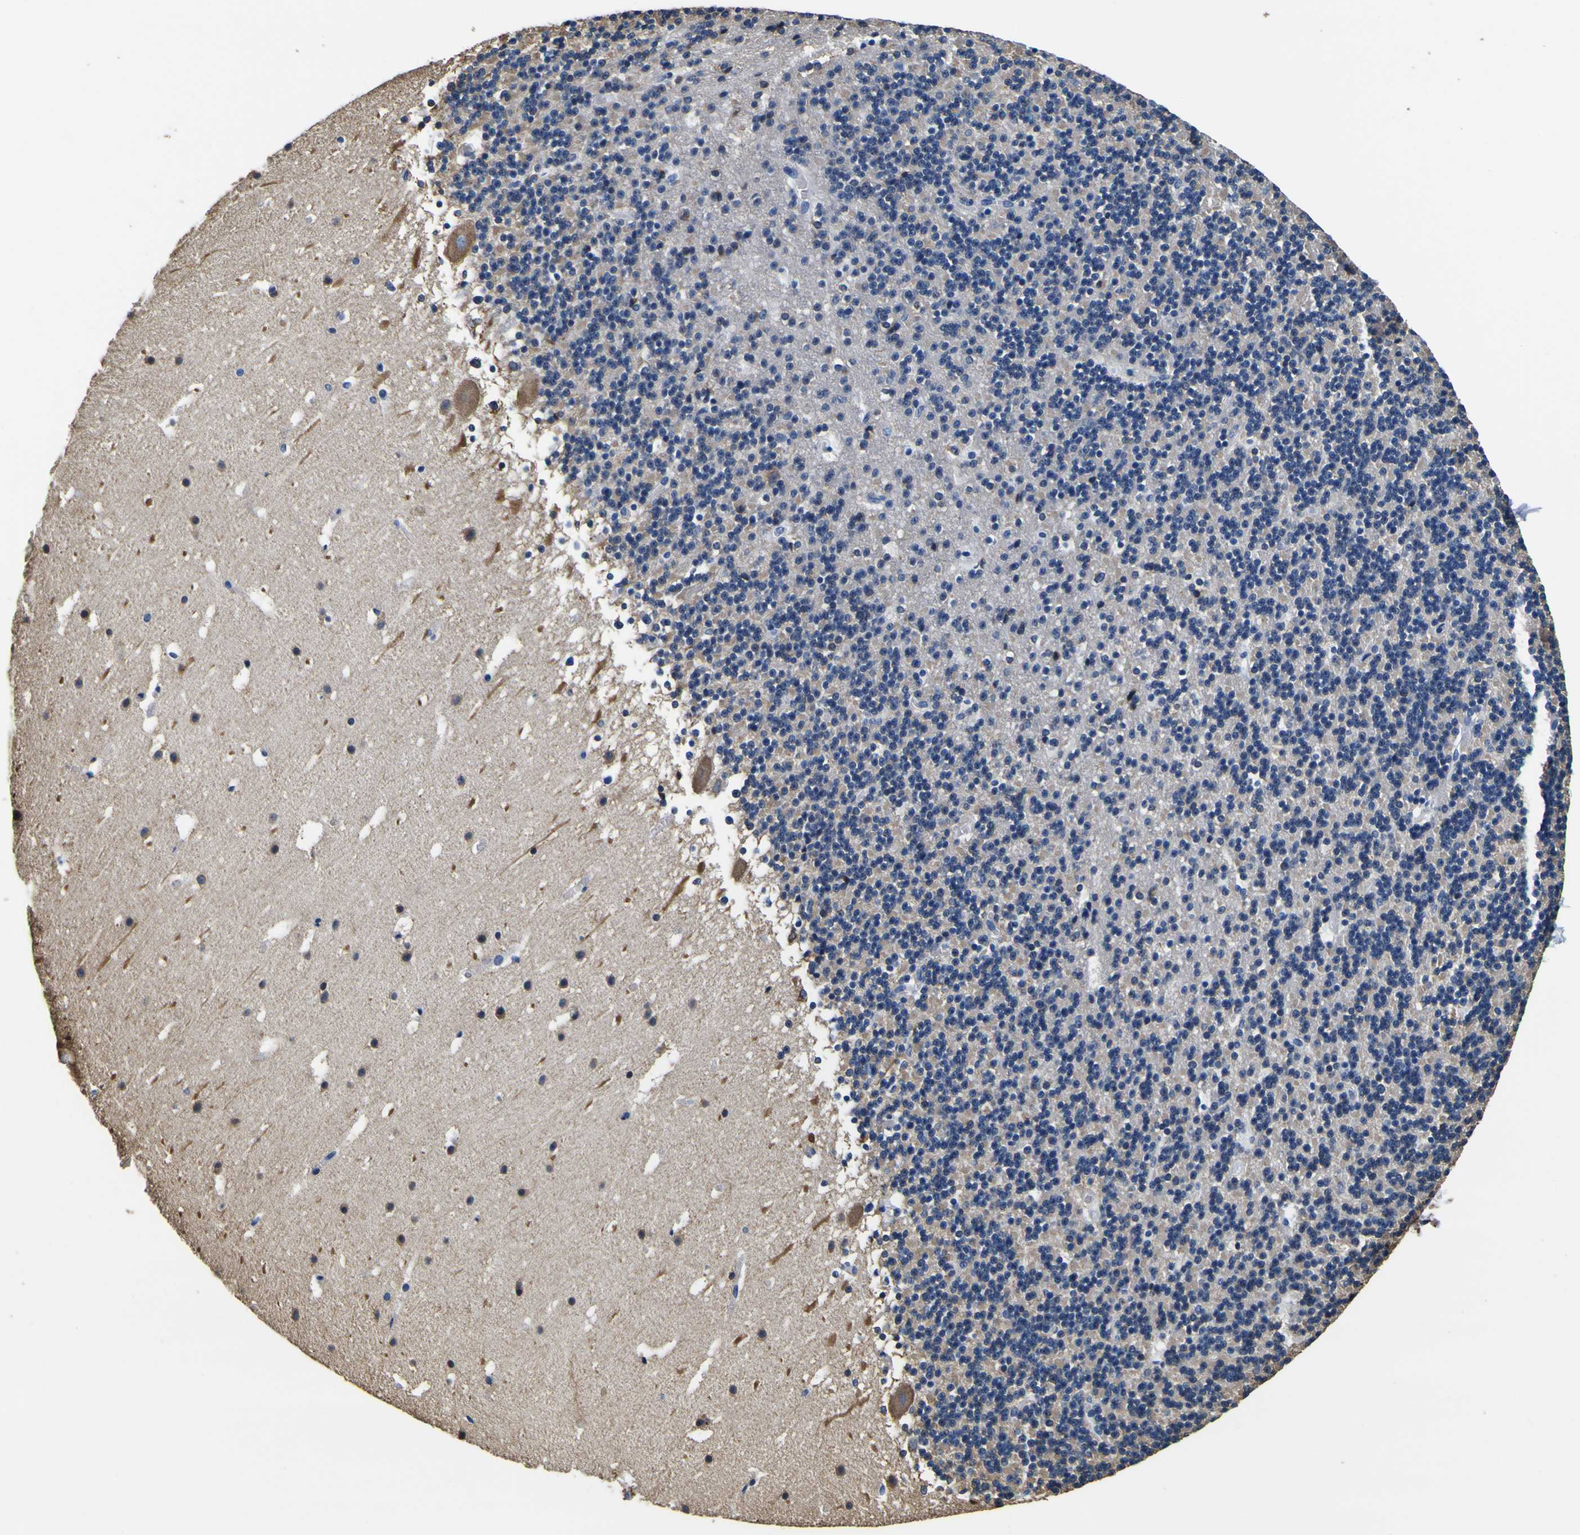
{"staining": {"intensity": "weak", "quantity": "<25%", "location": "cytoplasmic/membranous"}, "tissue": "cerebellum", "cell_type": "Cells in granular layer", "image_type": "normal", "snomed": [{"axis": "morphology", "description": "Normal tissue, NOS"}, {"axis": "topography", "description": "Cerebellum"}], "caption": "The photomicrograph exhibits no significant staining in cells in granular layer of cerebellum.", "gene": "TUBA1B", "patient": {"sex": "male", "age": 45}}